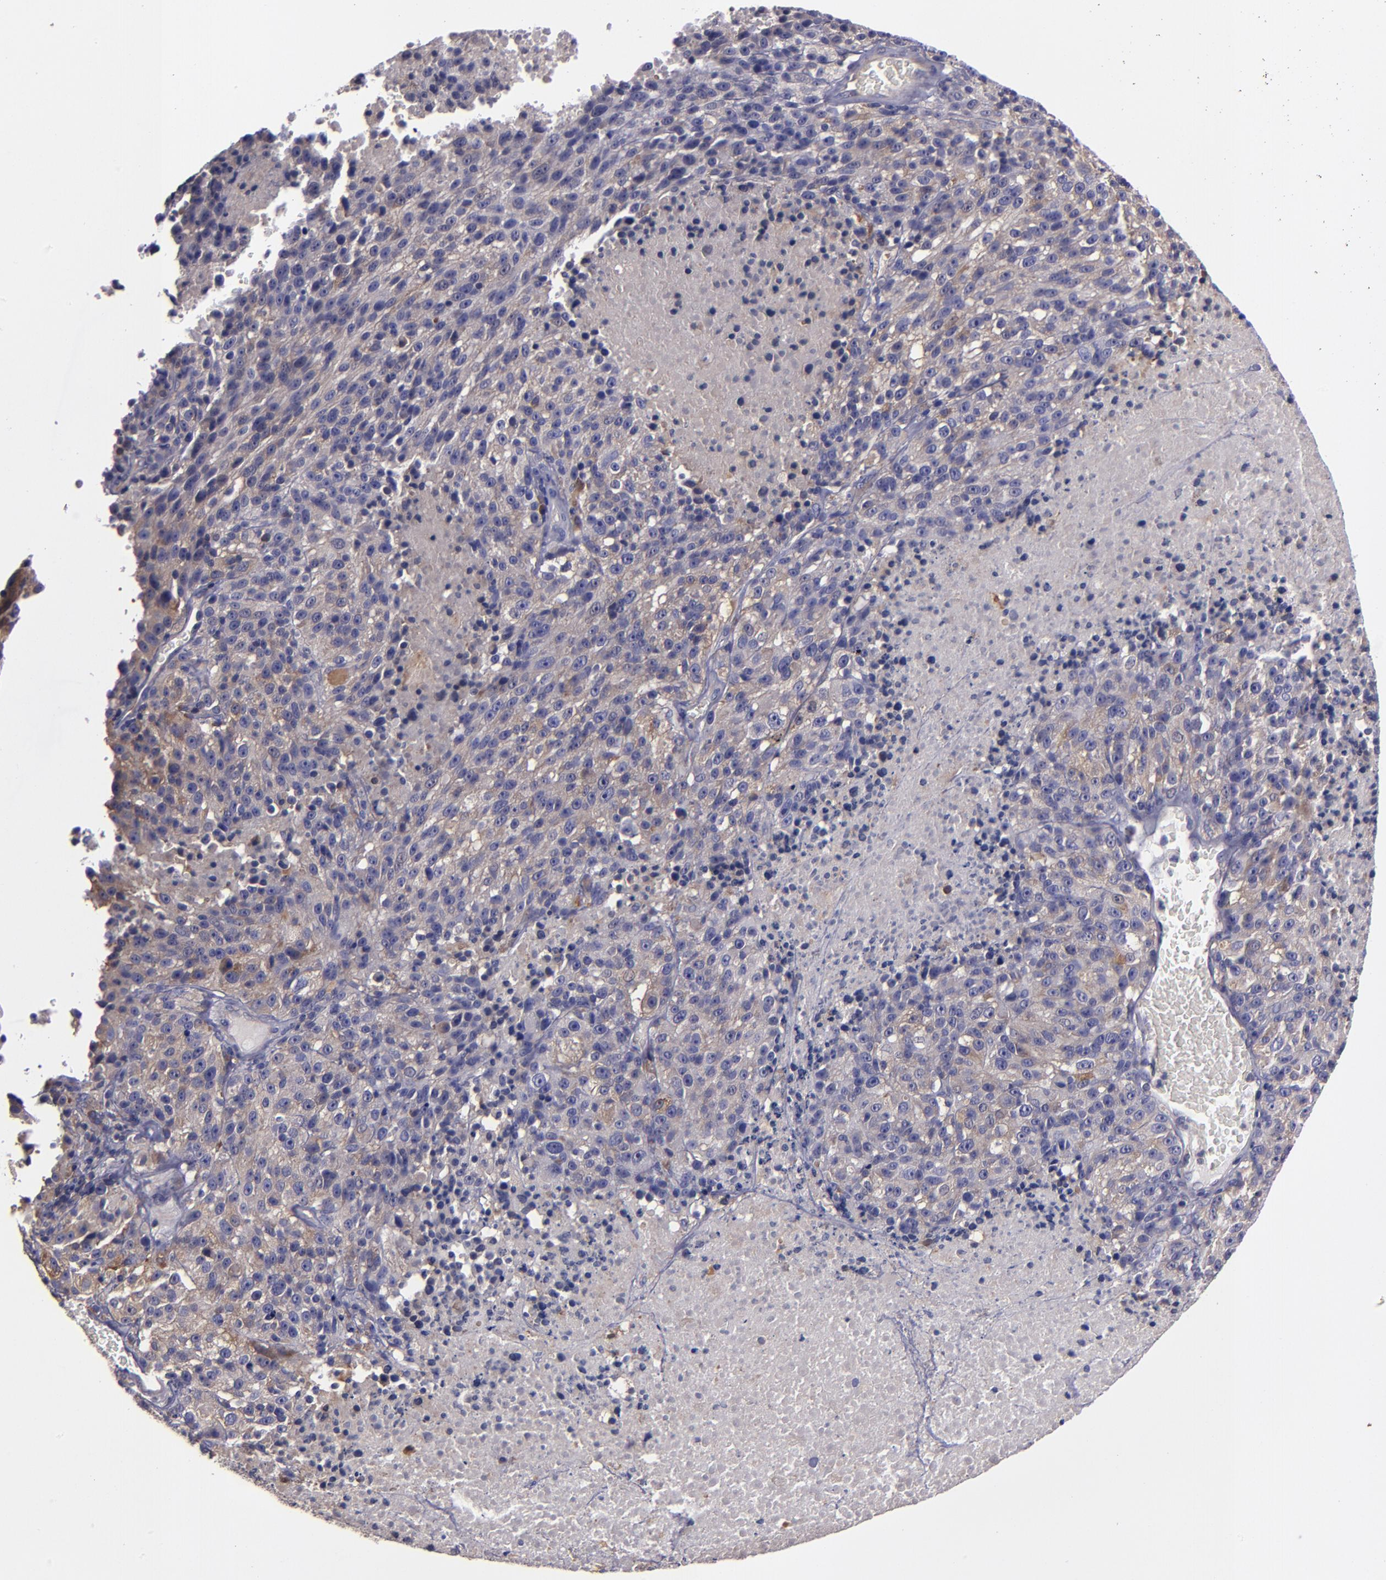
{"staining": {"intensity": "weak", "quantity": "<25%", "location": "cytoplasmic/membranous"}, "tissue": "melanoma", "cell_type": "Tumor cells", "image_type": "cancer", "snomed": [{"axis": "morphology", "description": "Malignant melanoma, Metastatic site"}, {"axis": "topography", "description": "Cerebral cortex"}], "caption": "A photomicrograph of melanoma stained for a protein reveals no brown staining in tumor cells.", "gene": "CARS1", "patient": {"sex": "female", "age": 52}}